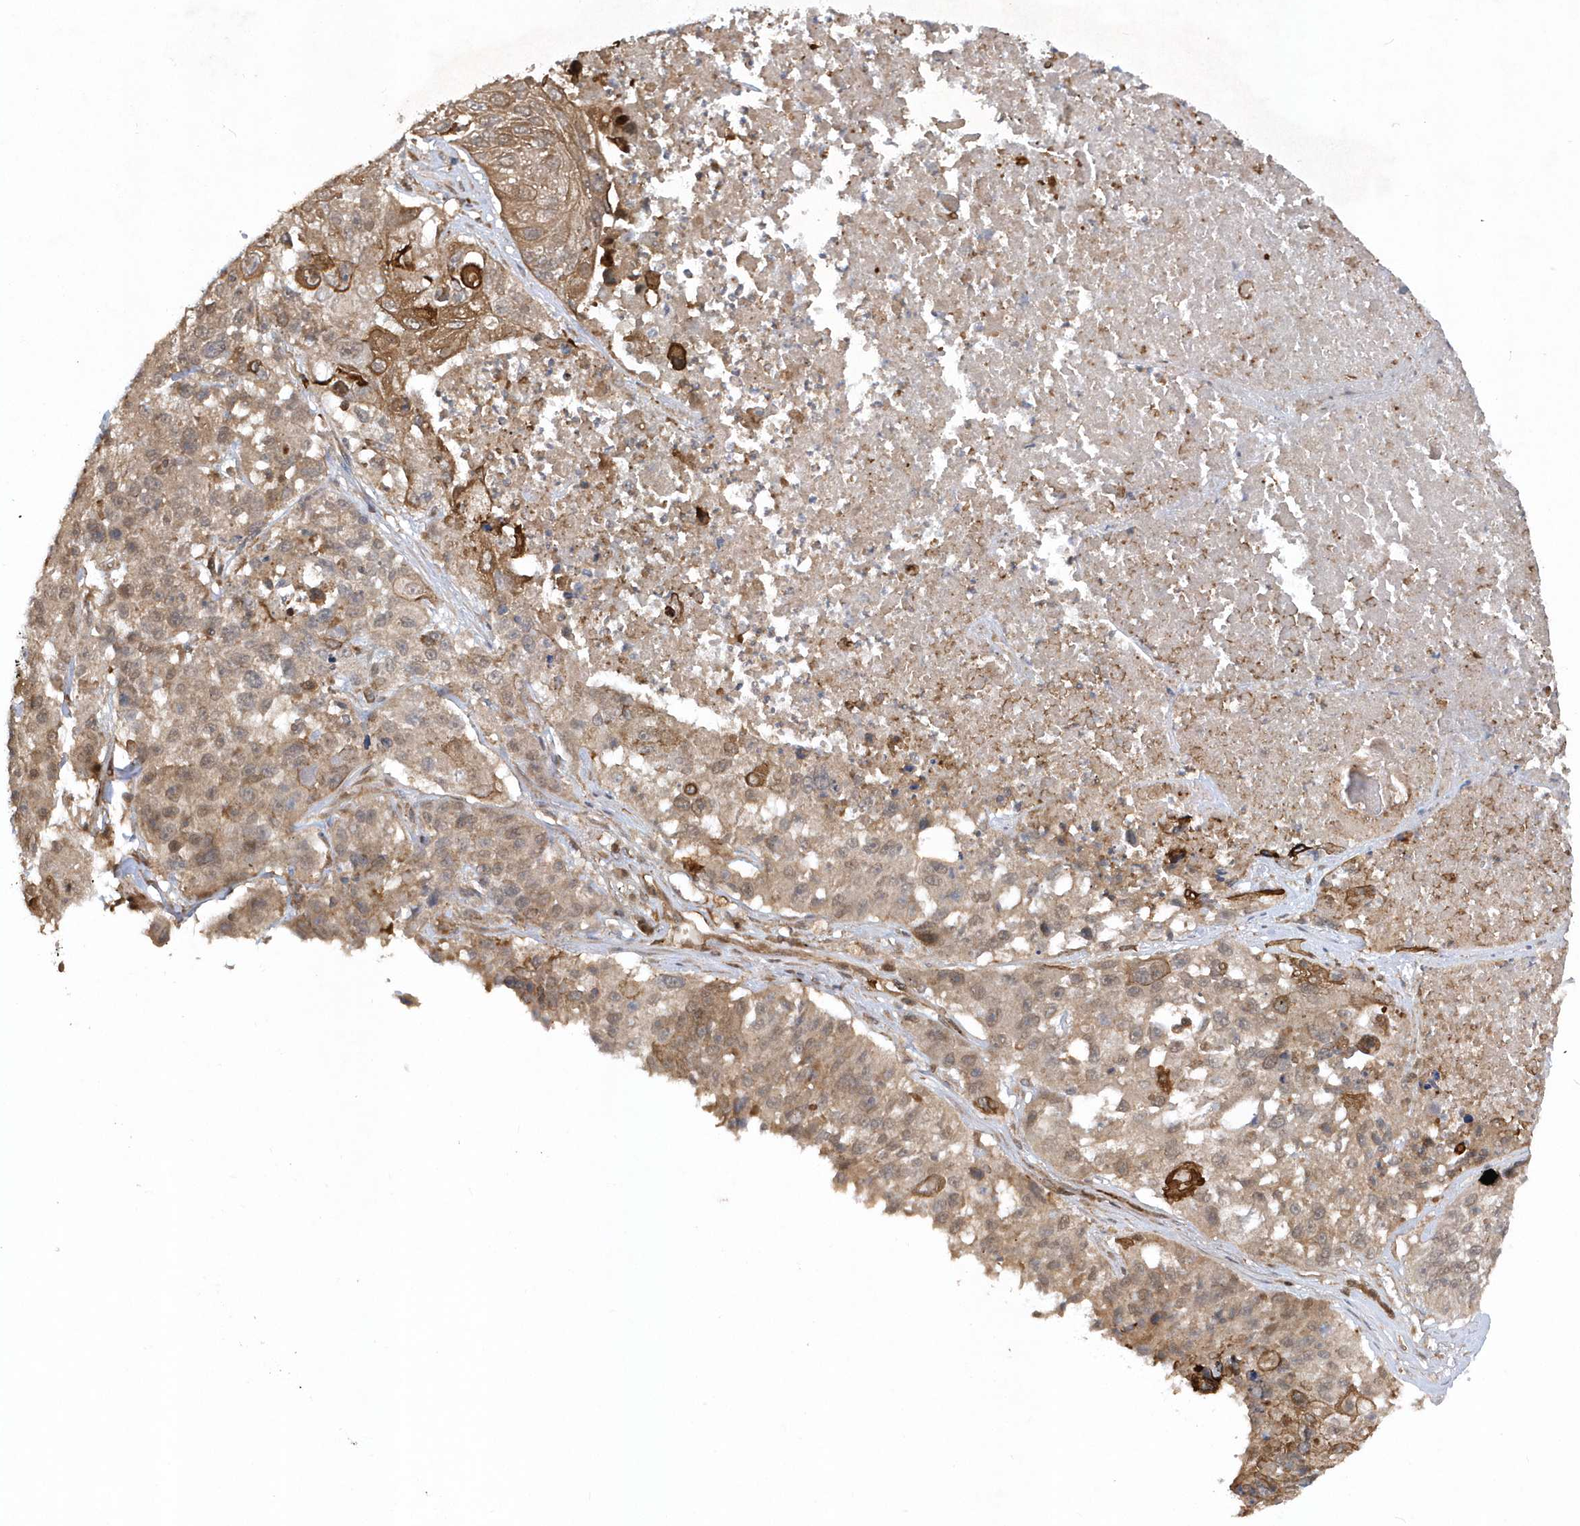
{"staining": {"intensity": "weak", "quantity": ">75%", "location": "cytoplasmic/membranous"}, "tissue": "lung cancer", "cell_type": "Tumor cells", "image_type": "cancer", "snomed": [{"axis": "morphology", "description": "Squamous cell carcinoma, NOS"}, {"axis": "topography", "description": "Lung"}], "caption": "Brown immunohistochemical staining in lung cancer demonstrates weak cytoplasmic/membranous staining in approximately >75% of tumor cells.", "gene": "ACYP1", "patient": {"sex": "male", "age": 61}}